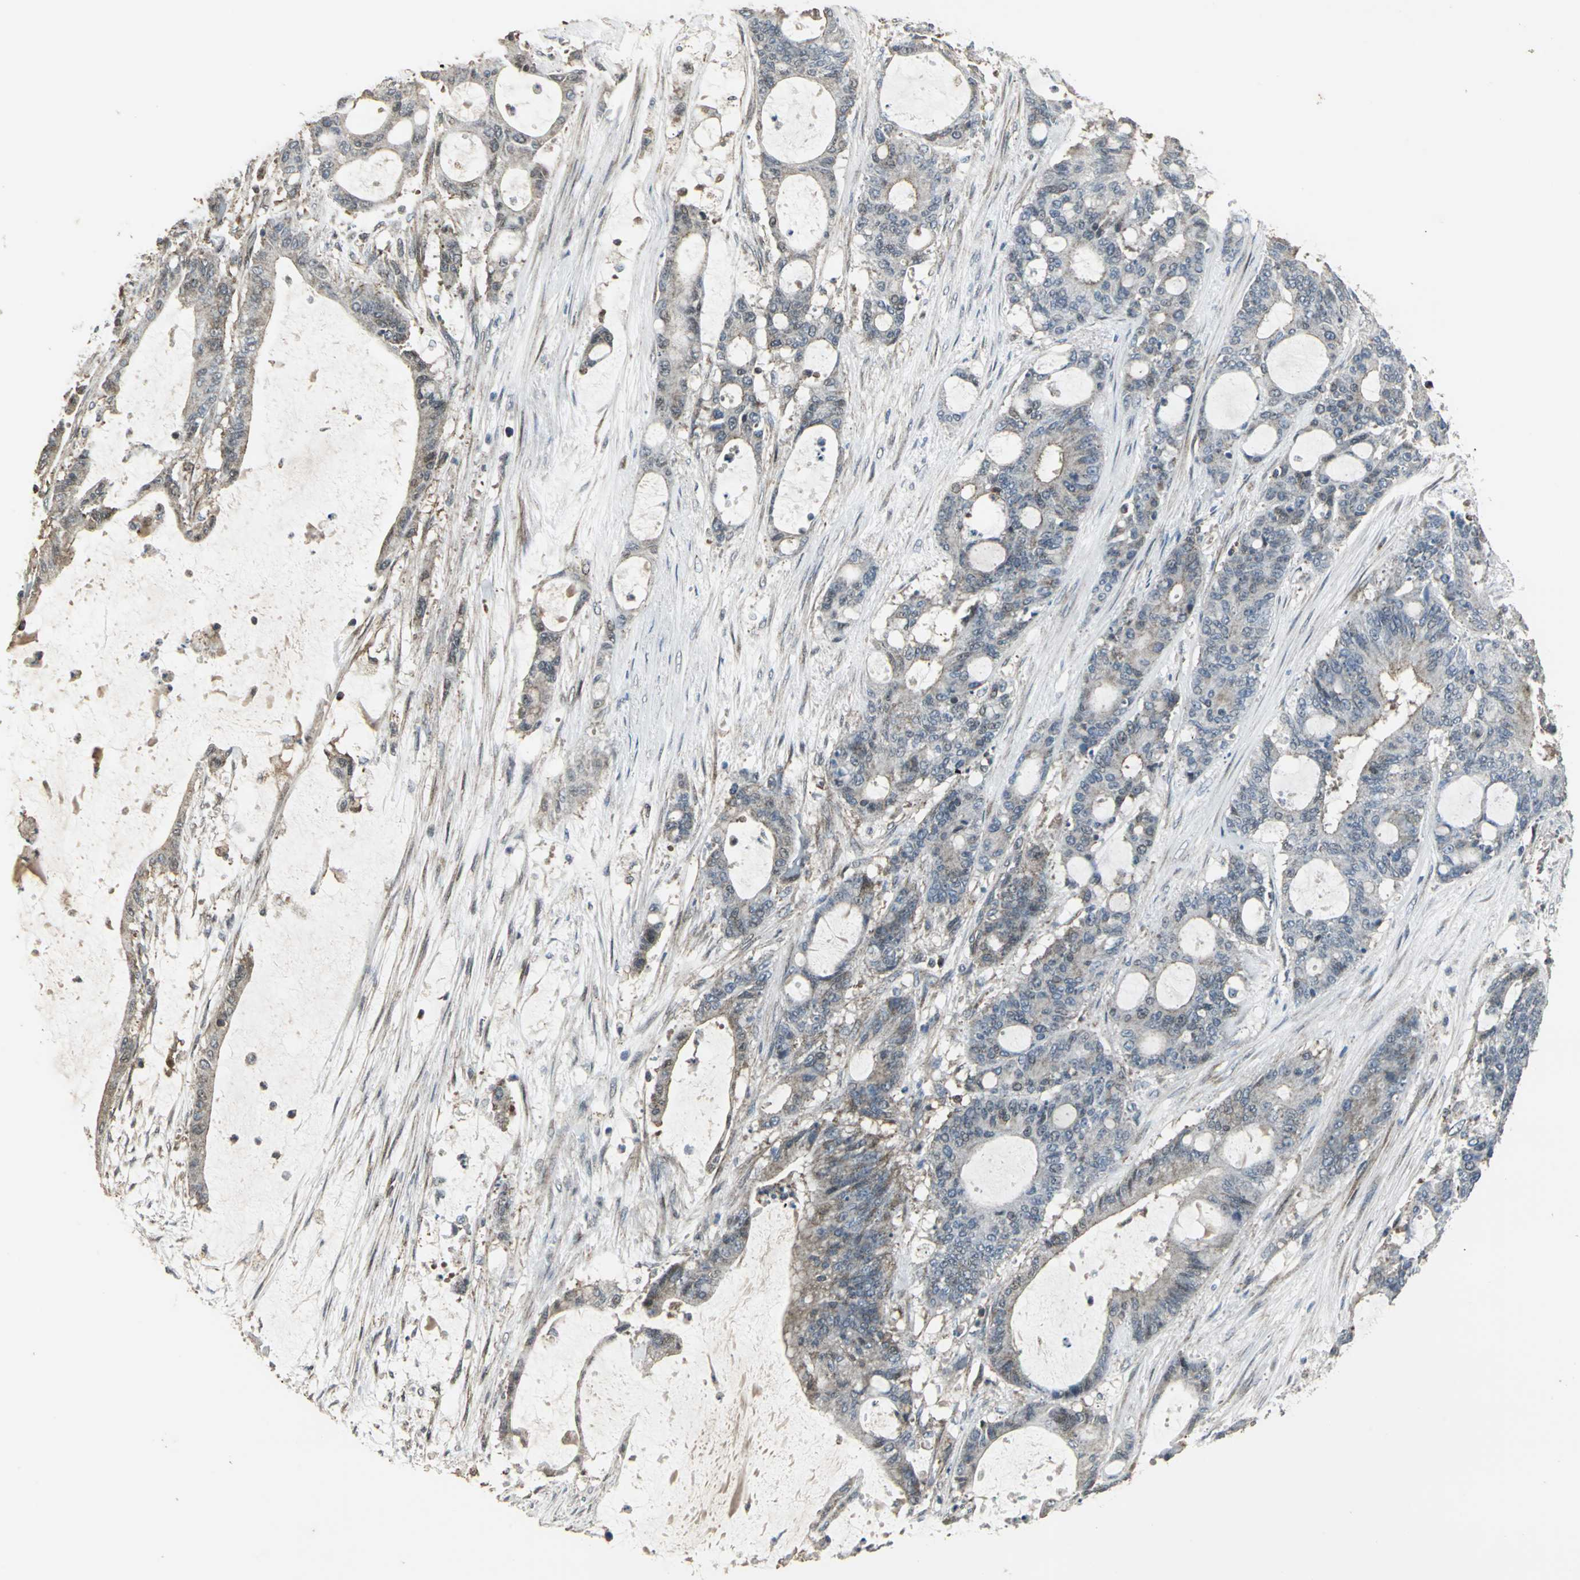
{"staining": {"intensity": "weak", "quantity": ">75%", "location": "cytoplasmic/membranous"}, "tissue": "liver cancer", "cell_type": "Tumor cells", "image_type": "cancer", "snomed": [{"axis": "morphology", "description": "Cholangiocarcinoma"}, {"axis": "topography", "description": "Liver"}], "caption": "Immunohistochemical staining of human liver cancer displays weak cytoplasmic/membranous protein staining in about >75% of tumor cells. (IHC, brightfield microscopy, high magnification).", "gene": "DNAJB4", "patient": {"sex": "female", "age": 73}}